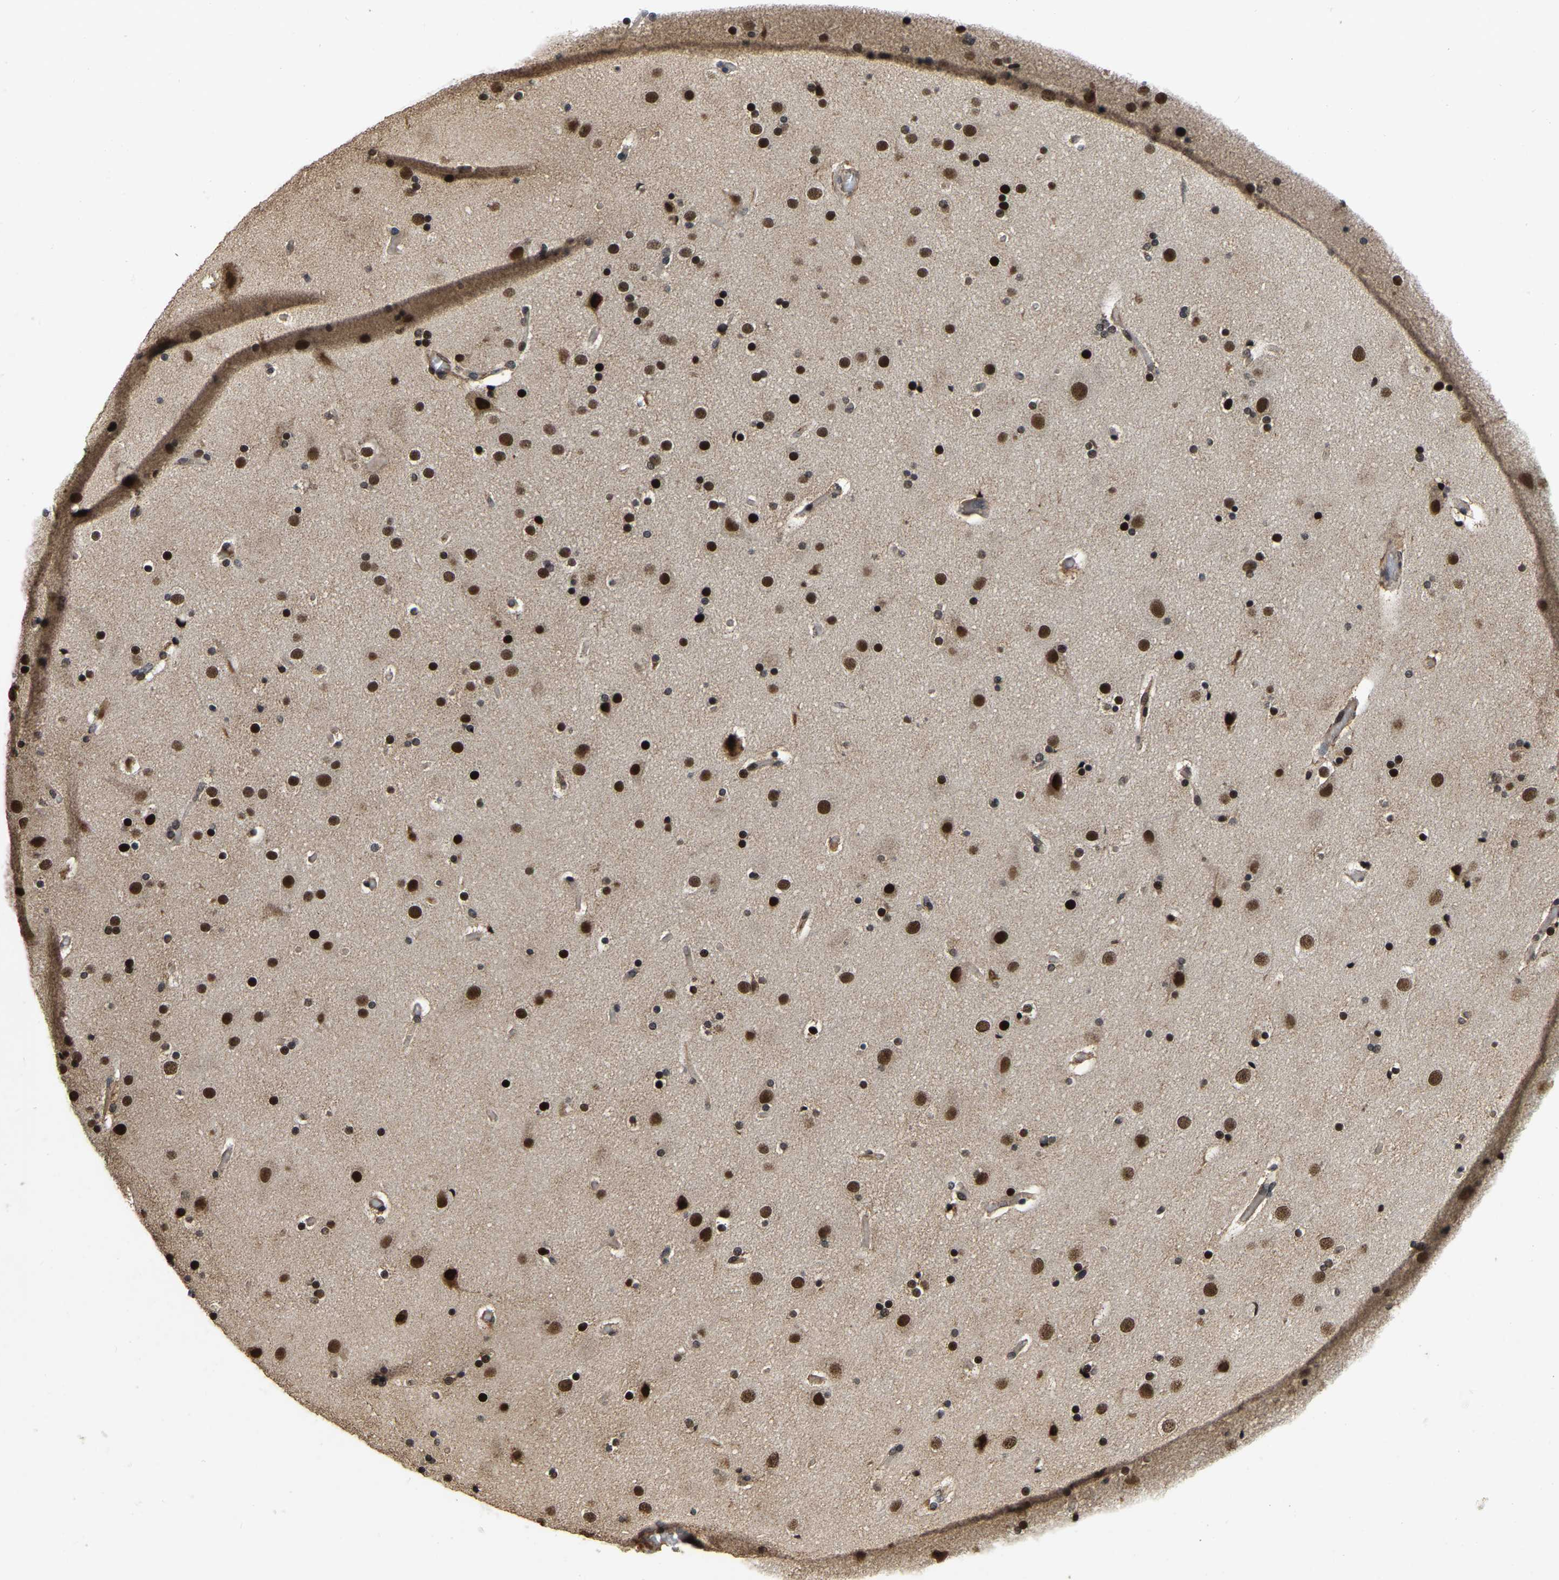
{"staining": {"intensity": "moderate", "quantity": ">75%", "location": "cytoplasmic/membranous,nuclear"}, "tissue": "cerebral cortex", "cell_type": "Endothelial cells", "image_type": "normal", "snomed": [{"axis": "morphology", "description": "Normal tissue, NOS"}, {"axis": "topography", "description": "Cerebral cortex"}], "caption": "Endothelial cells demonstrate moderate cytoplasmic/membranous,nuclear positivity in about >75% of cells in unremarkable cerebral cortex. (Brightfield microscopy of DAB IHC at high magnification).", "gene": "CIAO1", "patient": {"sex": "male", "age": 57}}